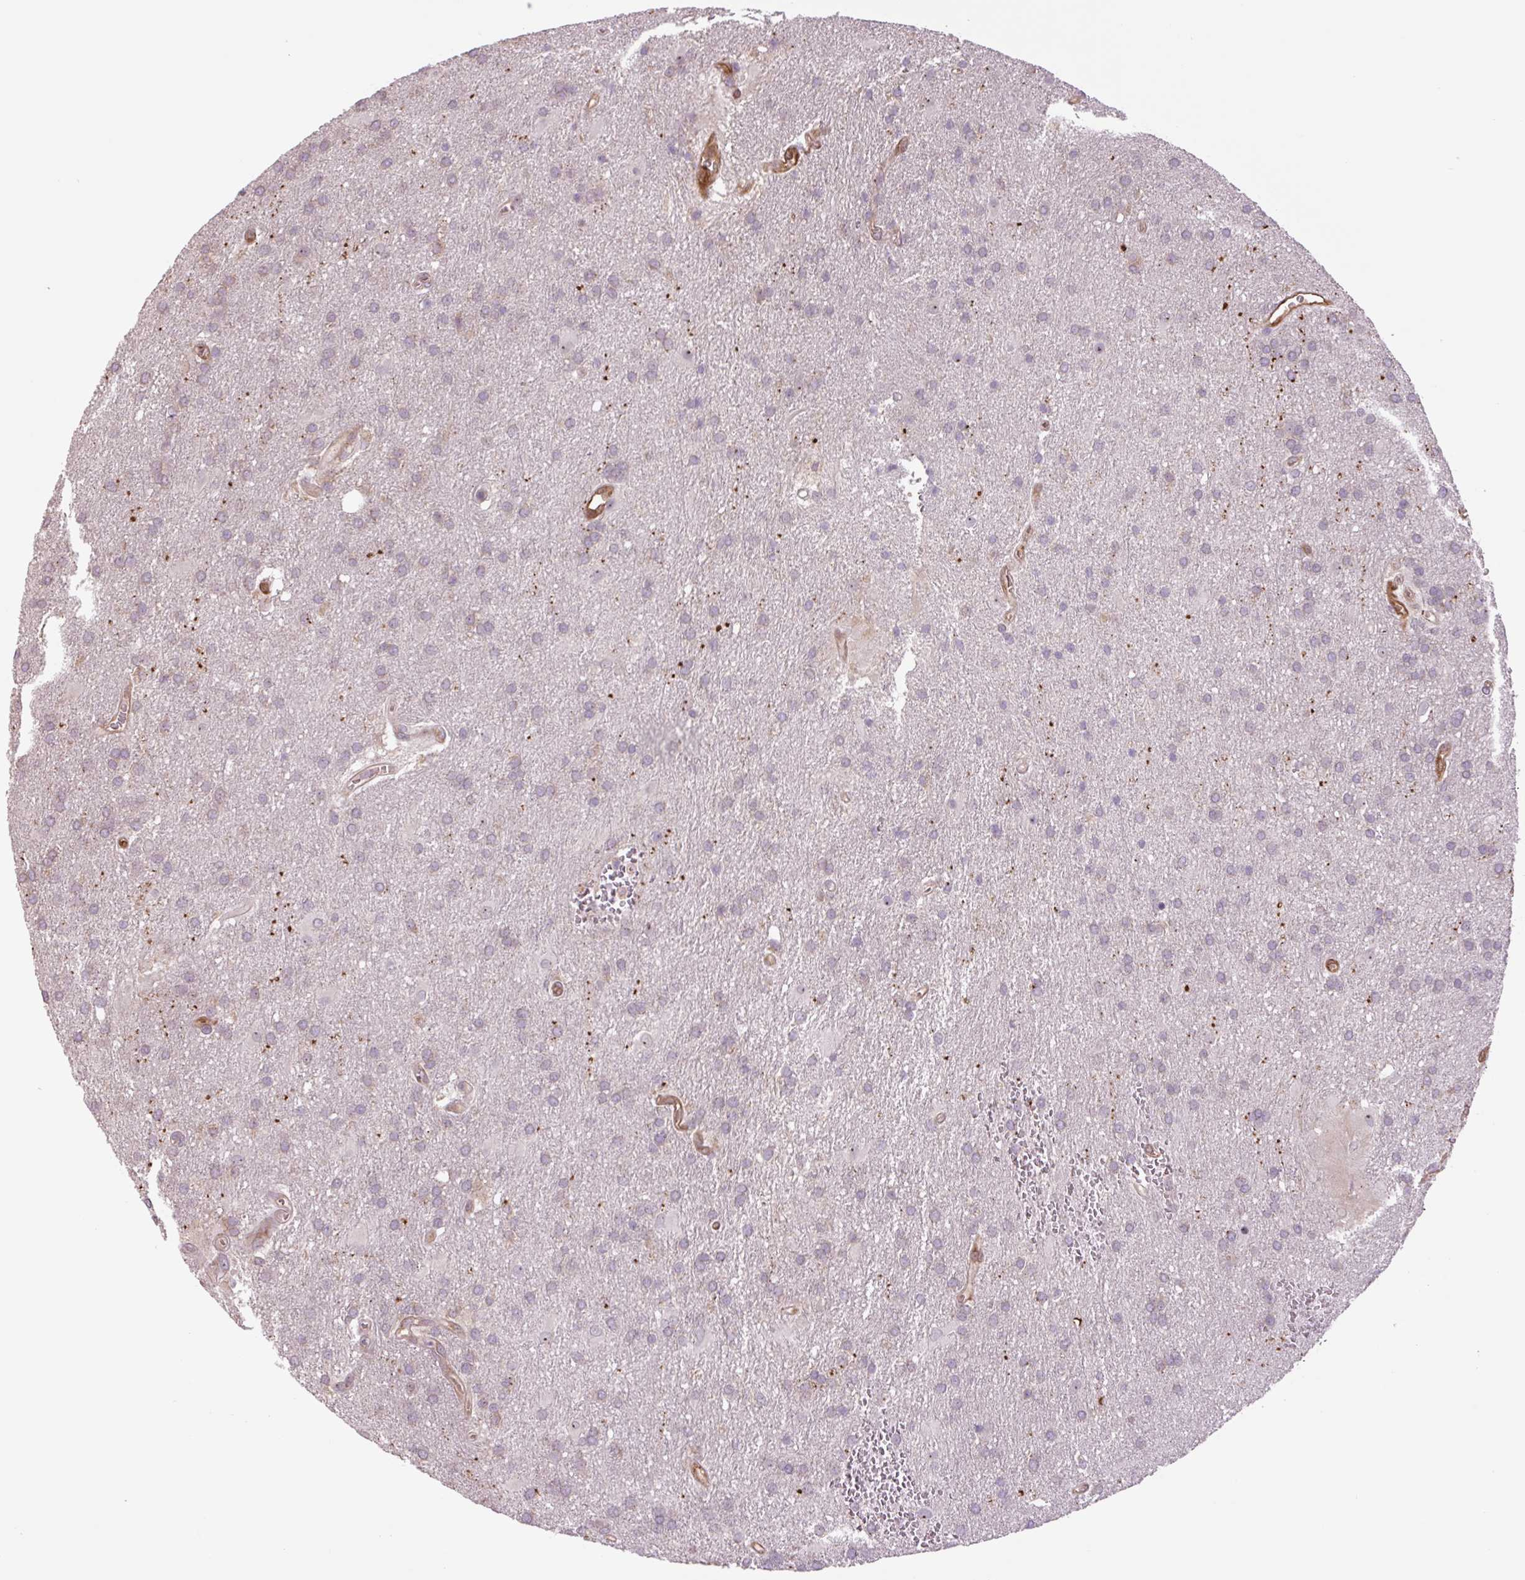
{"staining": {"intensity": "negative", "quantity": "none", "location": "none"}, "tissue": "glioma", "cell_type": "Tumor cells", "image_type": "cancer", "snomed": [{"axis": "morphology", "description": "Glioma, malignant, Low grade"}, {"axis": "topography", "description": "Brain"}], "caption": "Tumor cells show no significant staining in malignant glioma (low-grade).", "gene": "PLA2G4A", "patient": {"sex": "male", "age": 66}}